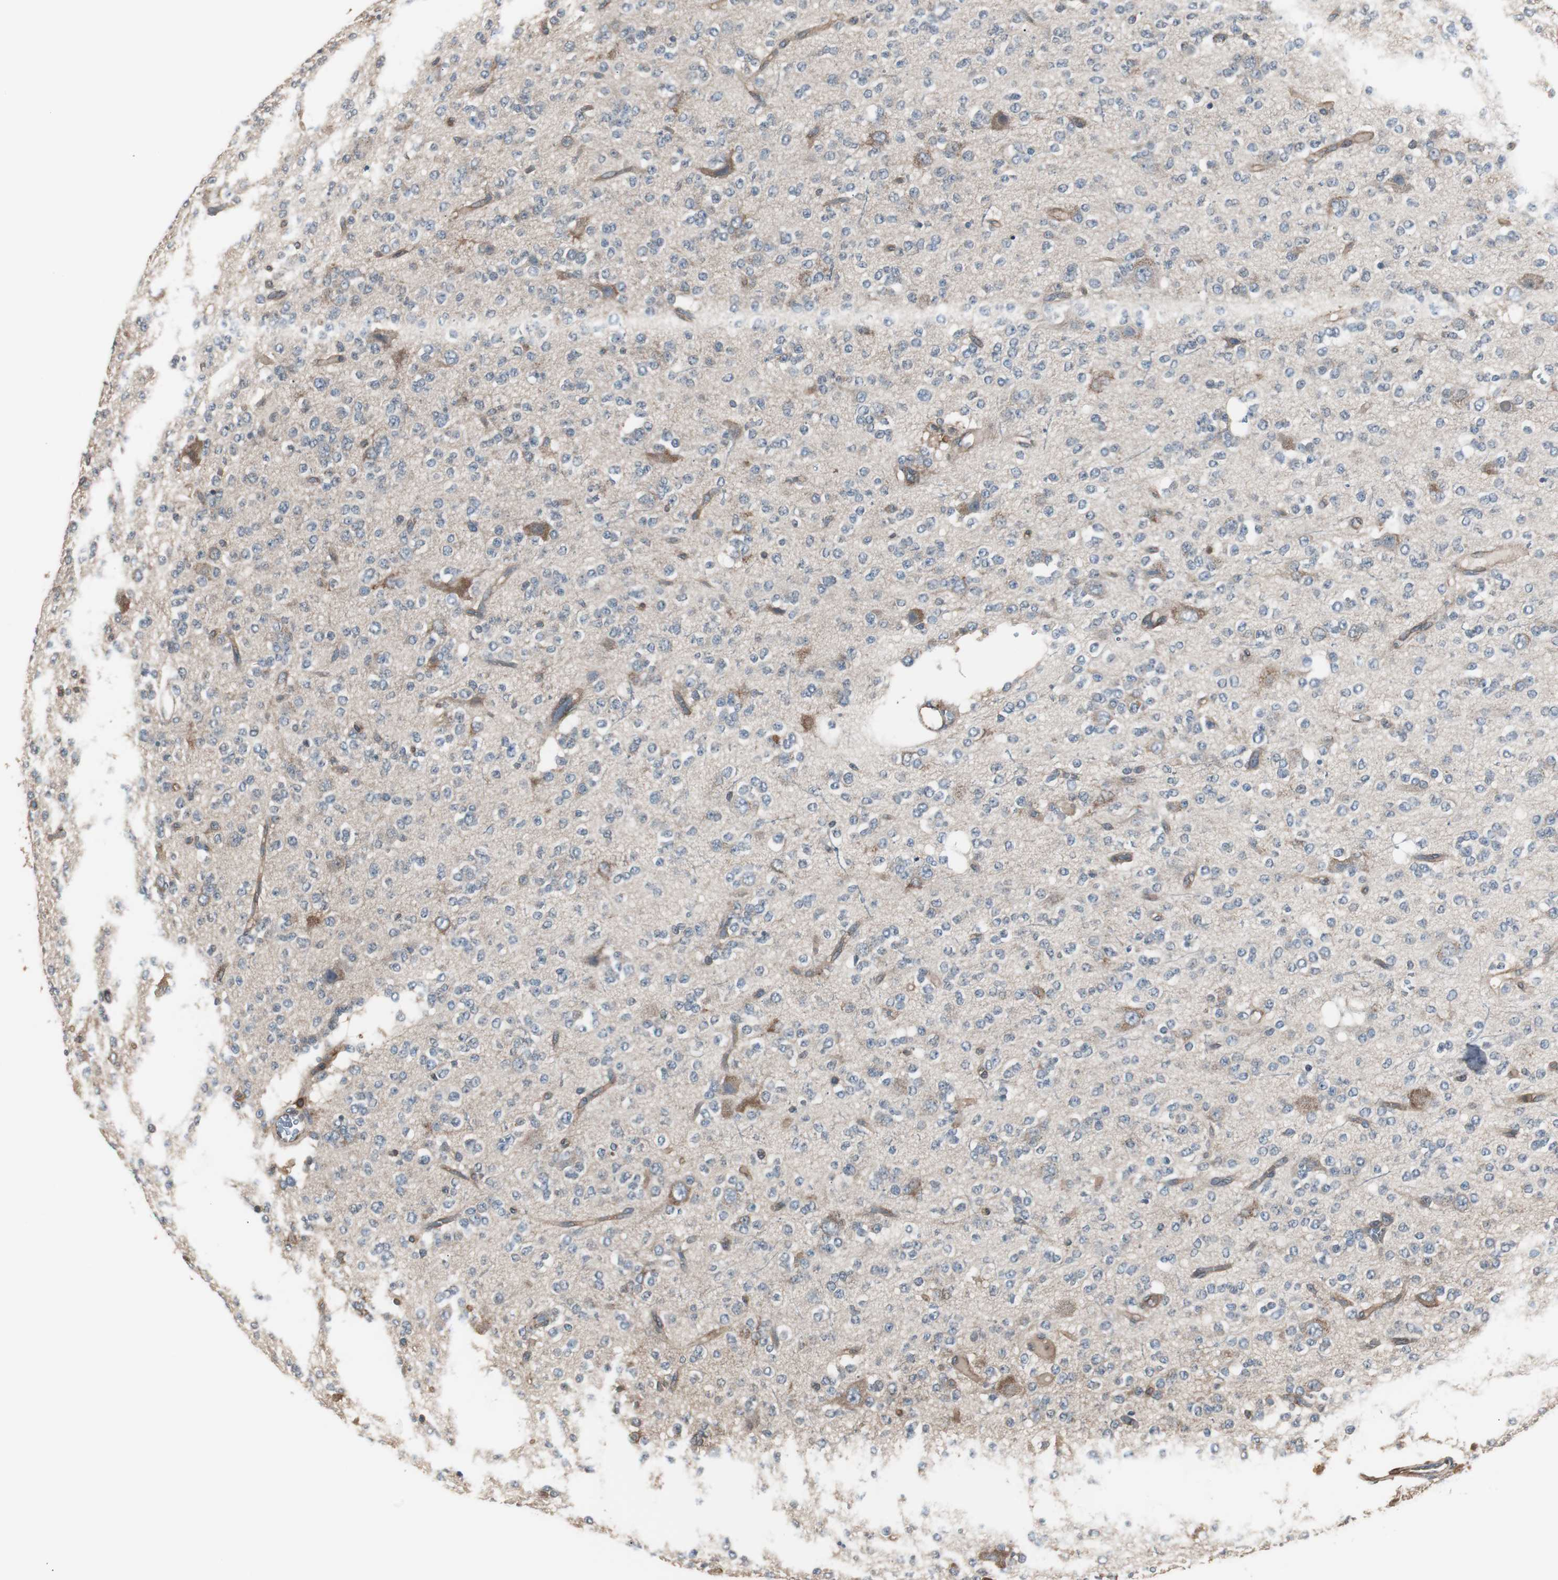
{"staining": {"intensity": "weak", "quantity": "<25%", "location": "cytoplasmic/membranous"}, "tissue": "glioma", "cell_type": "Tumor cells", "image_type": "cancer", "snomed": [{"axis": "morphology", "description": "Glioma, malignant, Low grade"}, {"axis": "topography", "description": "Brain"}], "caption": "Tumor cells show no significant expression in low-grade glioma (malignant).", "gene": "CAPNS1", "patient": {"sex": "male", "age": 38}}